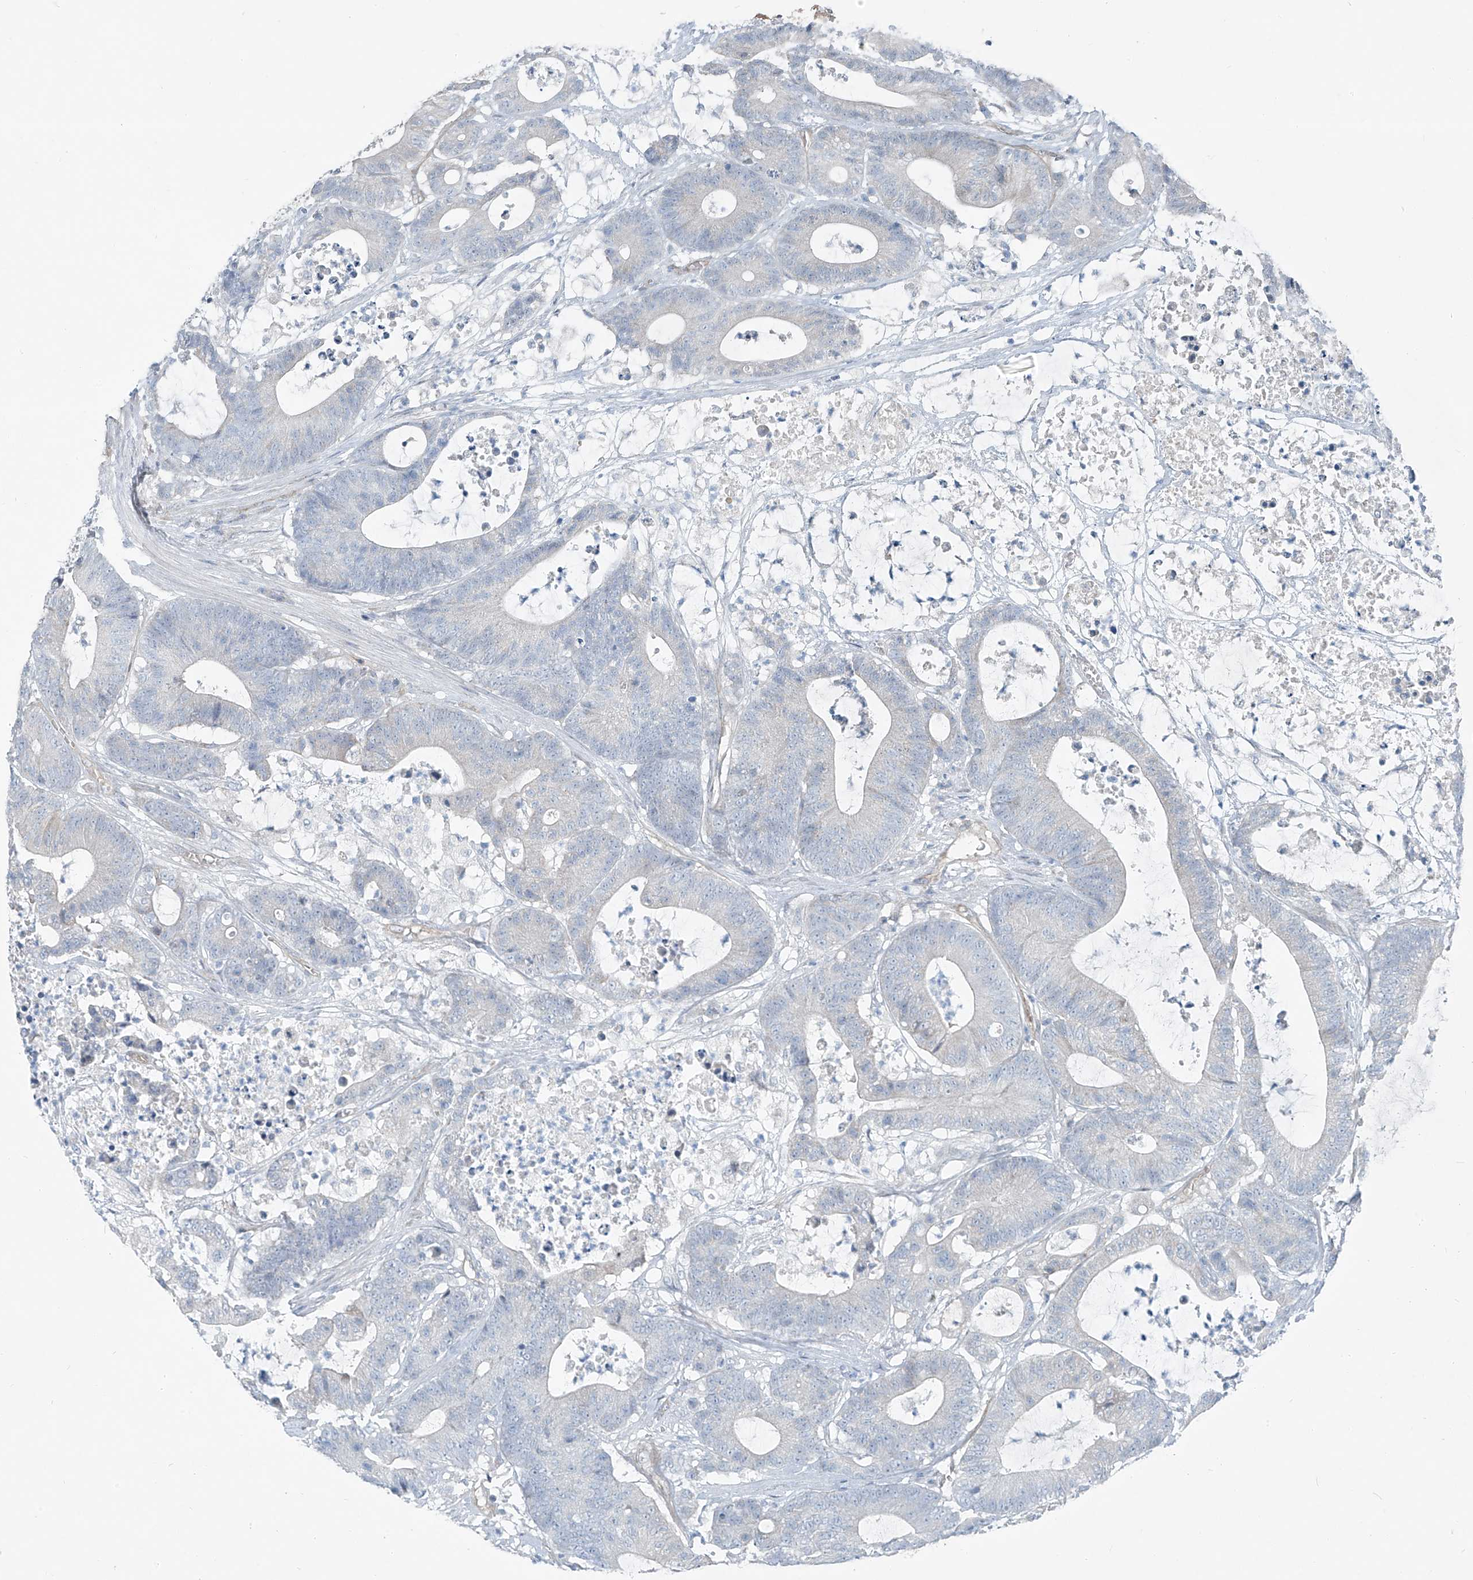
{"staining": {"intensity": "negative", "quantity": "none", "location": "none"}, "tissue": "colorectal cancer", "cell_type": "Tumor cells", "image_type": "cancer", "snomed": [{"axis": "morphology", "description": "Adenocarcinoma, NOS"}, {"axis": "topography", "description": "Colon"}], "caption": "Immunohistochemical staining of human colorectal adenocarcinoma demonstrates no significant expression in tumor cells.", "gene": "TNS2", "patient": {"sex": "female", "age": 84}}